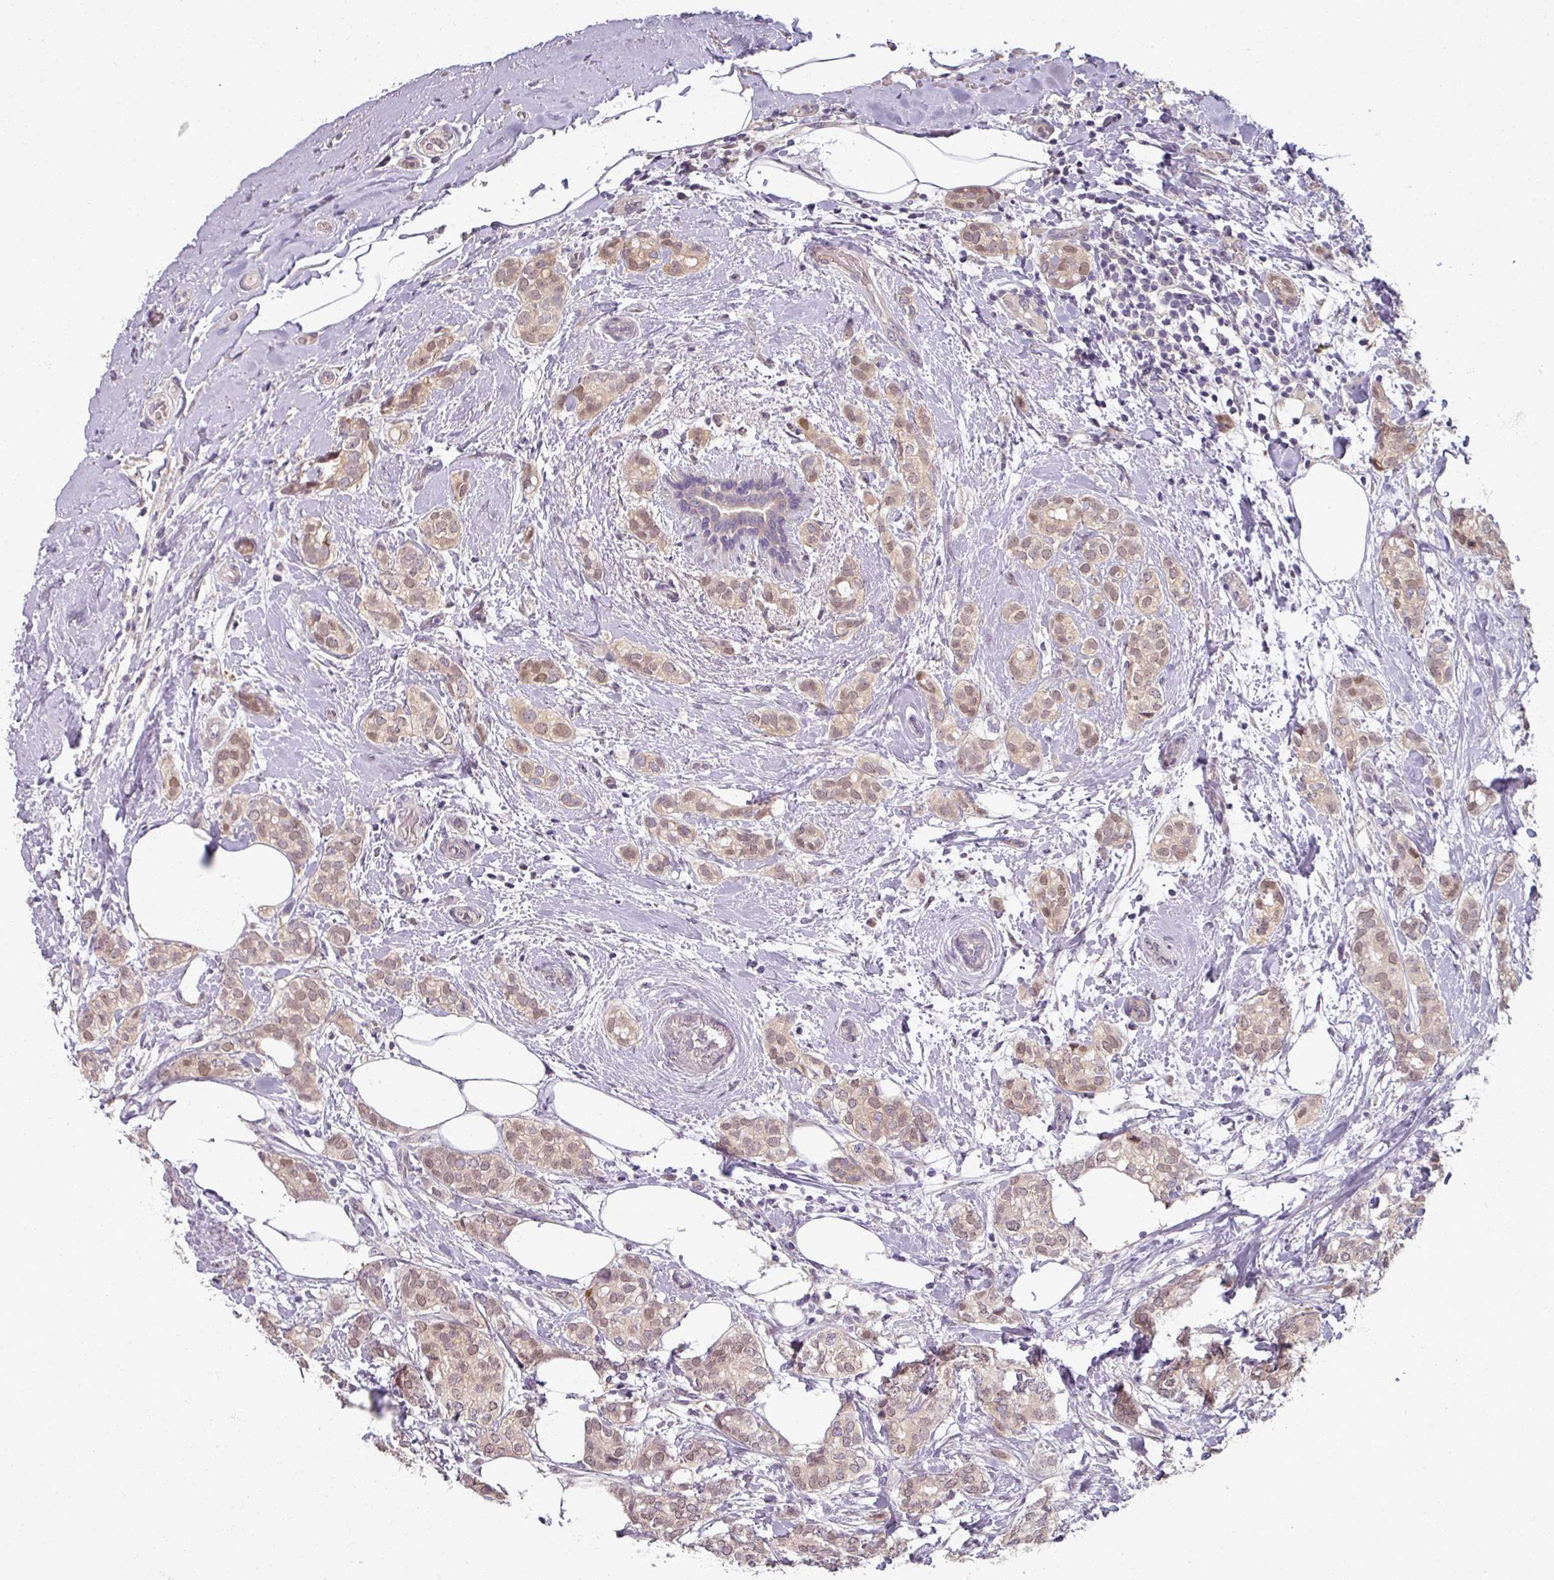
{"staining": {"intensity": "weak", "quantity": "25%-75%", "location": "nuclear"}, "tissue": "breast cancer", "cell_type": "Tumor cells", "image_type": "cancer", "snomed": [{"axis": "morphology", "description": "Duct carcinoma"}, {"axis": "topography", "description": "Breast"}], "caption": "Tumor cells demonstrate low levels of weak nuclear positivity in approximately 25%-75% of cells in human breast invasive ductal carcinoma.", "gene": "MYMK", "patient": {"sex": "female", "age": 73}}